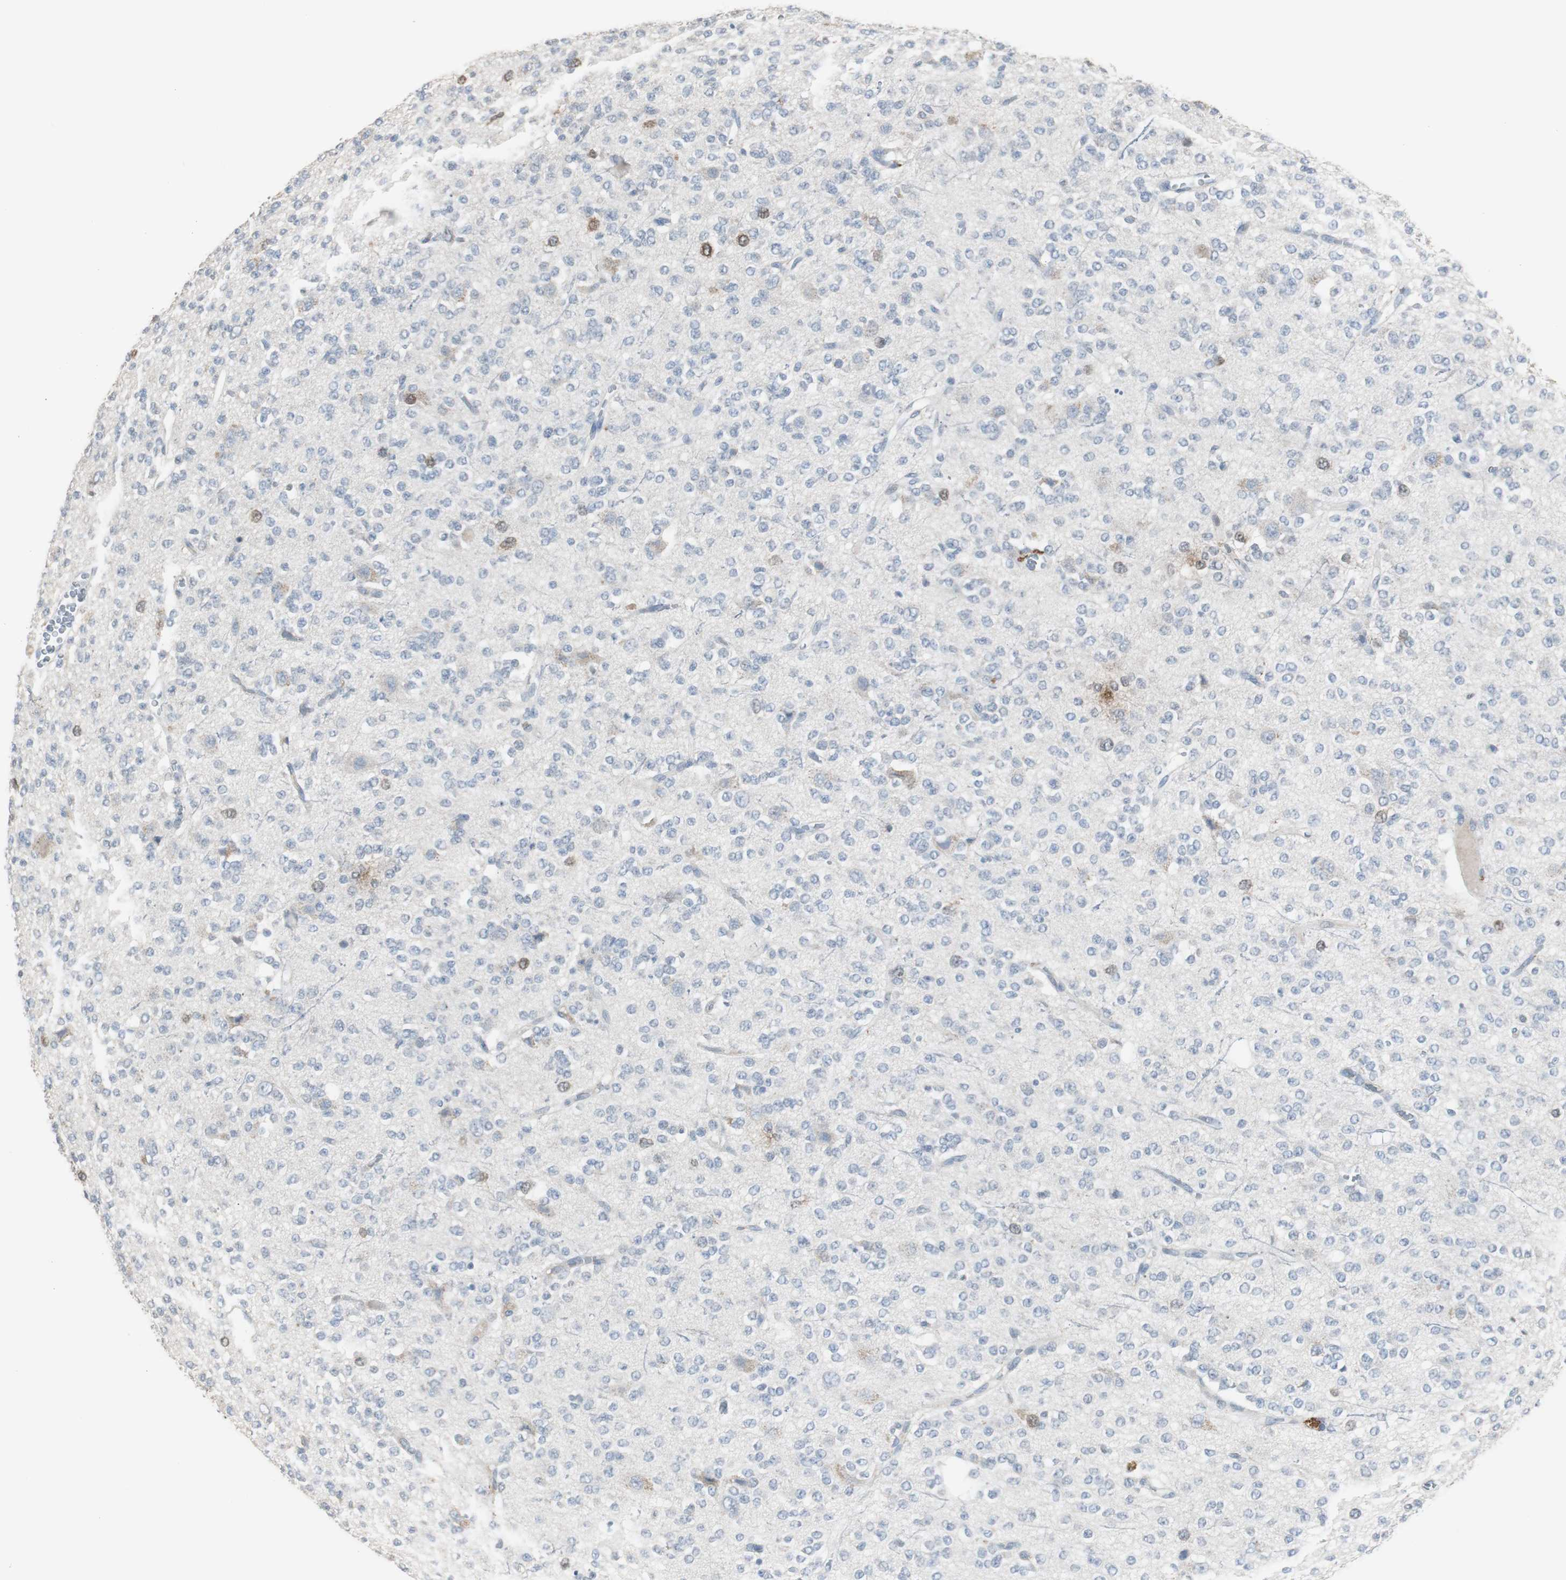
{"staining": {"intensity": "negative", "quantity": "none", "location": "none"}, "tissue": "glioma", "cell_type": "Tumor cells", "image_type": "cancer", "snomed": [{"axis": "morphology", "description": "Glioma, malignant, Low grade"}, {"axis": "topography", "description": "Brain"}], "caption": "Immunohistochemistry (IHC) of human malignant glioma (low-grade) displays no staining in tumor cells.", "gene": "TK1", "patient": {"sex": "male", "age": 38}}